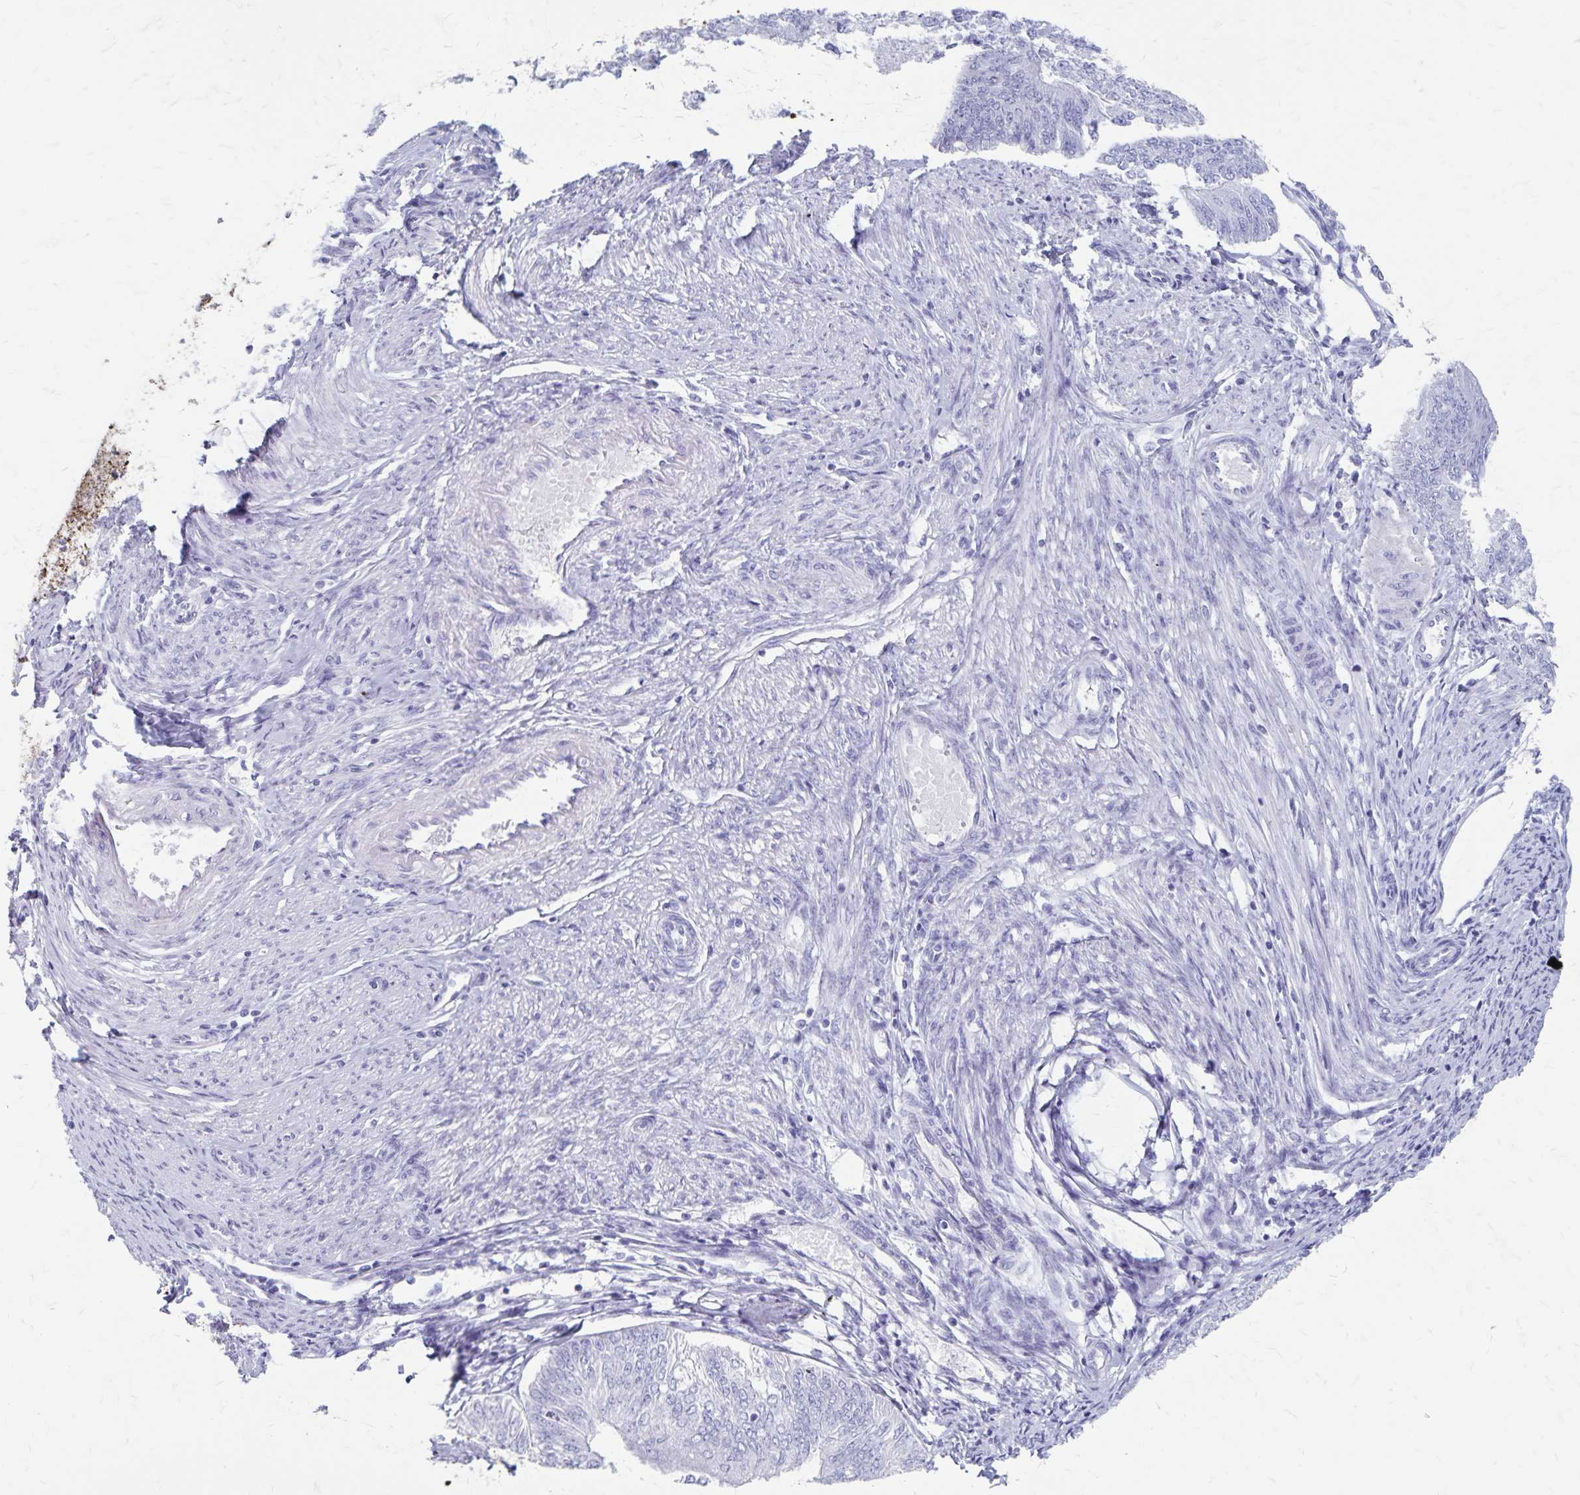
{"staining": {"intensity": "negative", "quantity": "none", "location": "none"}, "tissue": "endometrial cancer", "cell_type": "Tumor cells", "image_type": "cancer", "snomed": [{"axis": "morphology", "description": "Adenocarcinoma, NOS"}, {"axis": "topography", "description": "Endometrium"}], "caption": "Tumor cells show no significant protein staining in endometrial cancer (adenocarcinoma). The staining was performed using DAB to visualize the protein expression in brown, while the nuclei were stained in blue with hematoxylin (Magnification: 20x).", "gene": "GPBAR1", "patient": {"sex": "female", "age": 58}}